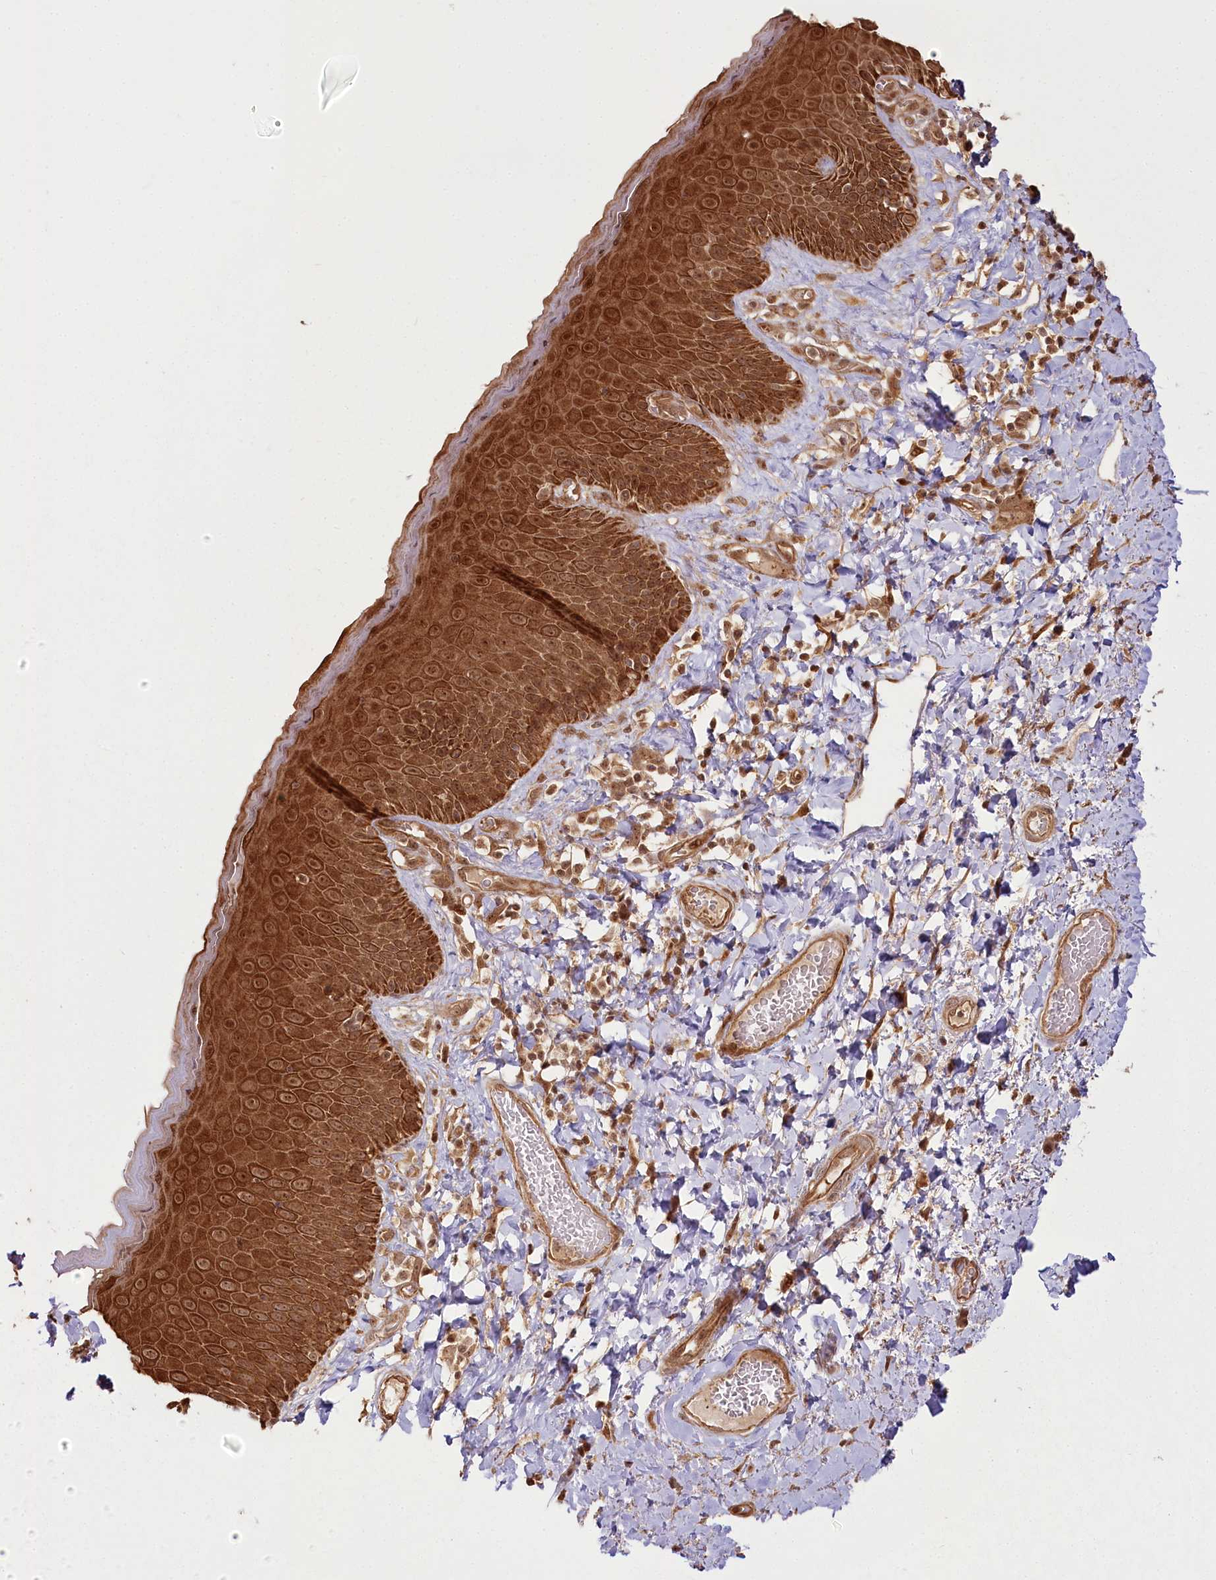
{"staining": {"intensity": "strong", "quantity": ">75%", "location": "cytoplasmic/membranous,nuclear"}, "tissue": "skin", "cell_type": "Epidermal cells", "image_type": "normal", "snomed": [{"axis": "morphology", "description": "Normal tissue, NOS"}, {"axis": "topography", "description": "Anal"}], "caption": "Immunohistochemistry (IHC) staining of unremarkable skin, which exhibits high levels of strong cytoplasmic/membranous,nuclear staining in approximately >75% of epidermal cells indicating strong cytoplasmic/membranous,nuclear protein positivity. The staining was performed using DAB (brown) for protein detection and nuclei were counterstained in hematoxylin (blue).", "gene": "R3HDM2", "patient": {"sex": "male", "age": 69}}